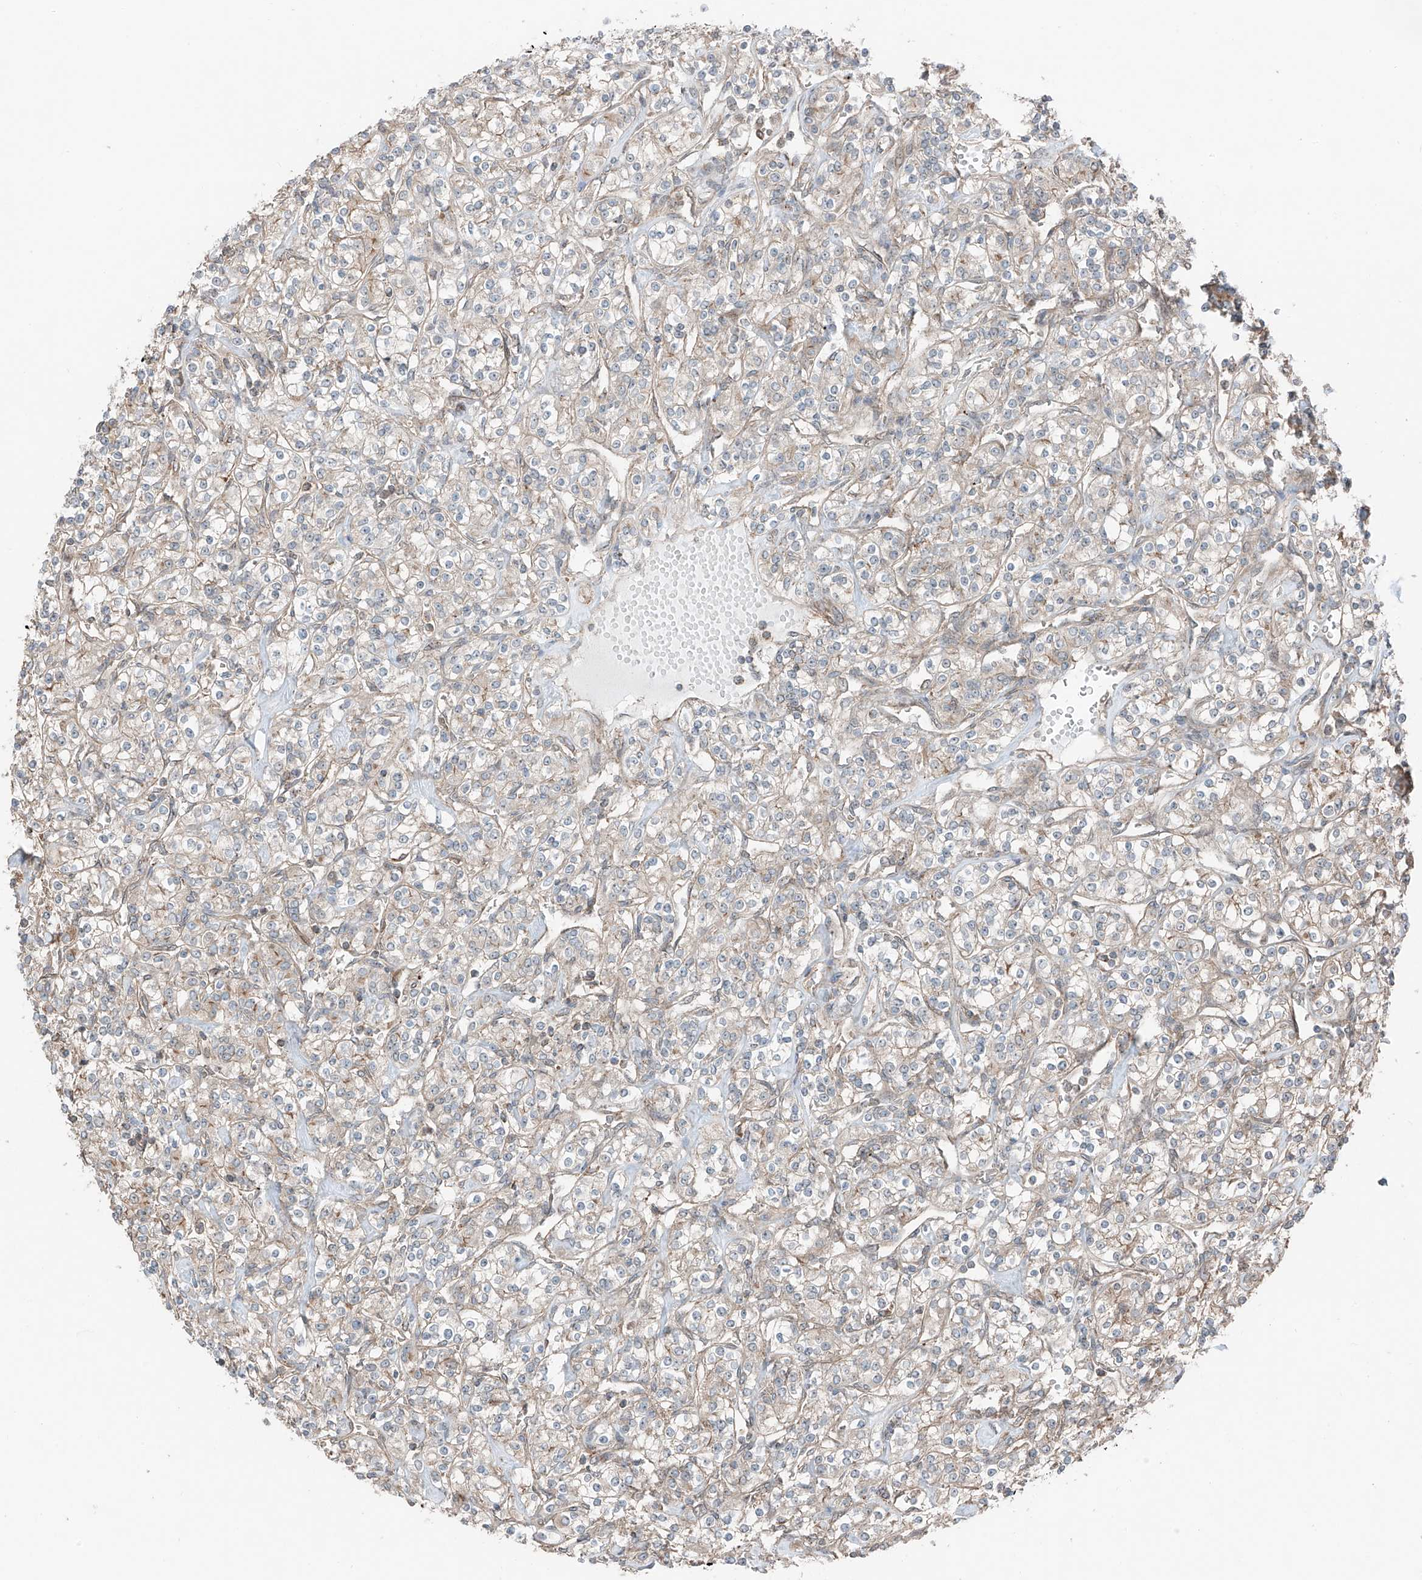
{"staining": {"intensity": "negative", "quantity": "none", "location": "none"}, "tissue": "renal cancer", "cell_type": "Tumor cells", "image_type": "cancer", "snomed": [{"axis": "morphology", "description": "Adenocarcinoma, NOS"}, {"axis": "topography", "description": "Kidney"}], "caption": "A high-resolution micrograph shows IHC staining of renal adenocarcinoma, which reveals no significant staining in tumor cells.", "gene": "CEP162", "patient": {"sex": "male", "age": 77}}